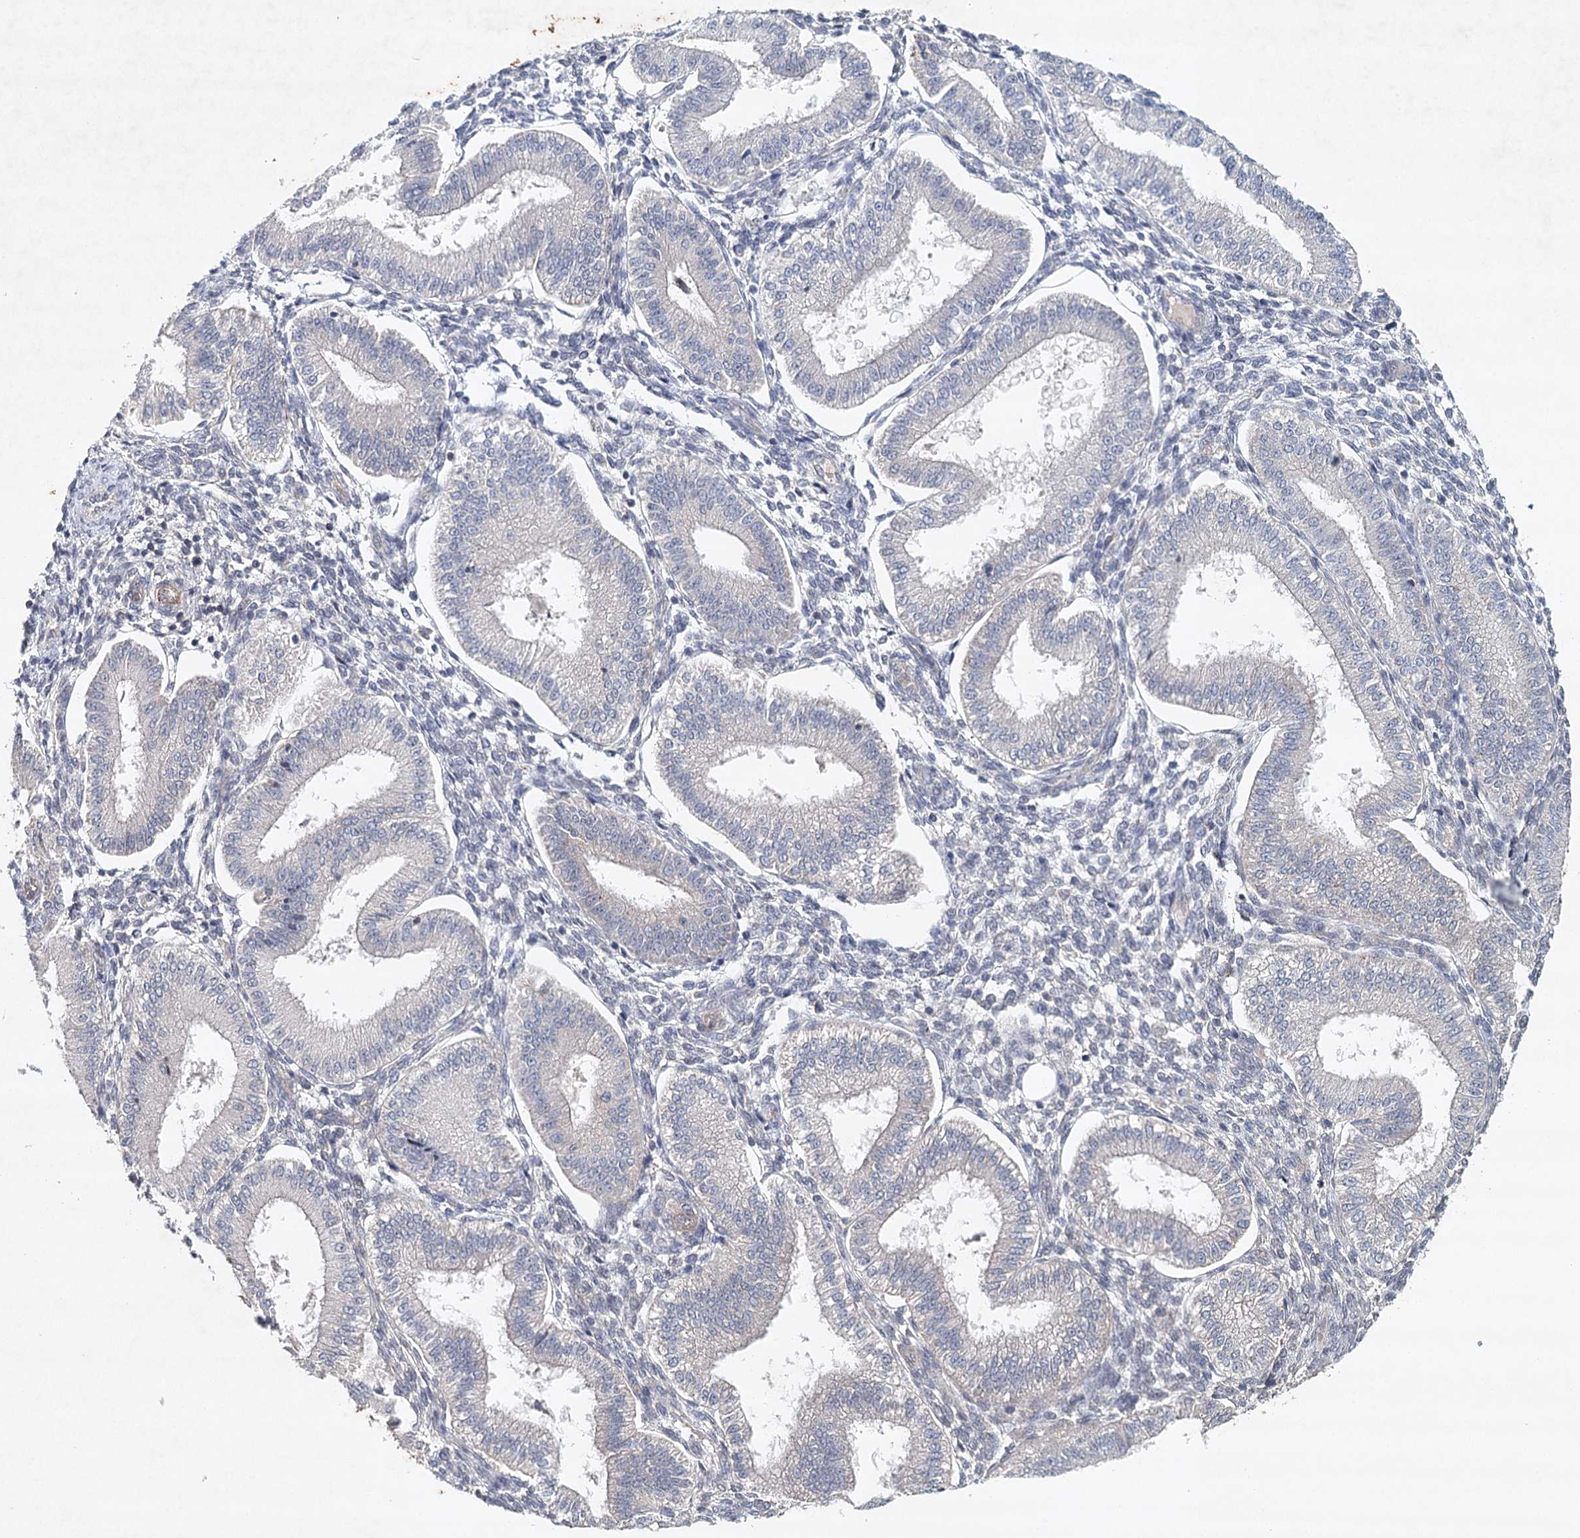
{"staining": {"intensity": "negative", "quantity": "none", "location": "none"}, "tissue": "endometrium", "cell_type": "Cells in endometrial stroma", "image_type": "normal", "snomed": [{"axis": "morphology", "description": "Normal tissue, NOS"}, {"axis": "topography", "description": "Endometrium"}], "caption": "The micrograph exhibits no significant positivity in cells in endometrial stroma of endometrium.", "gene": "SYNPO", "patient": {"sex": "female", "age": 39}}